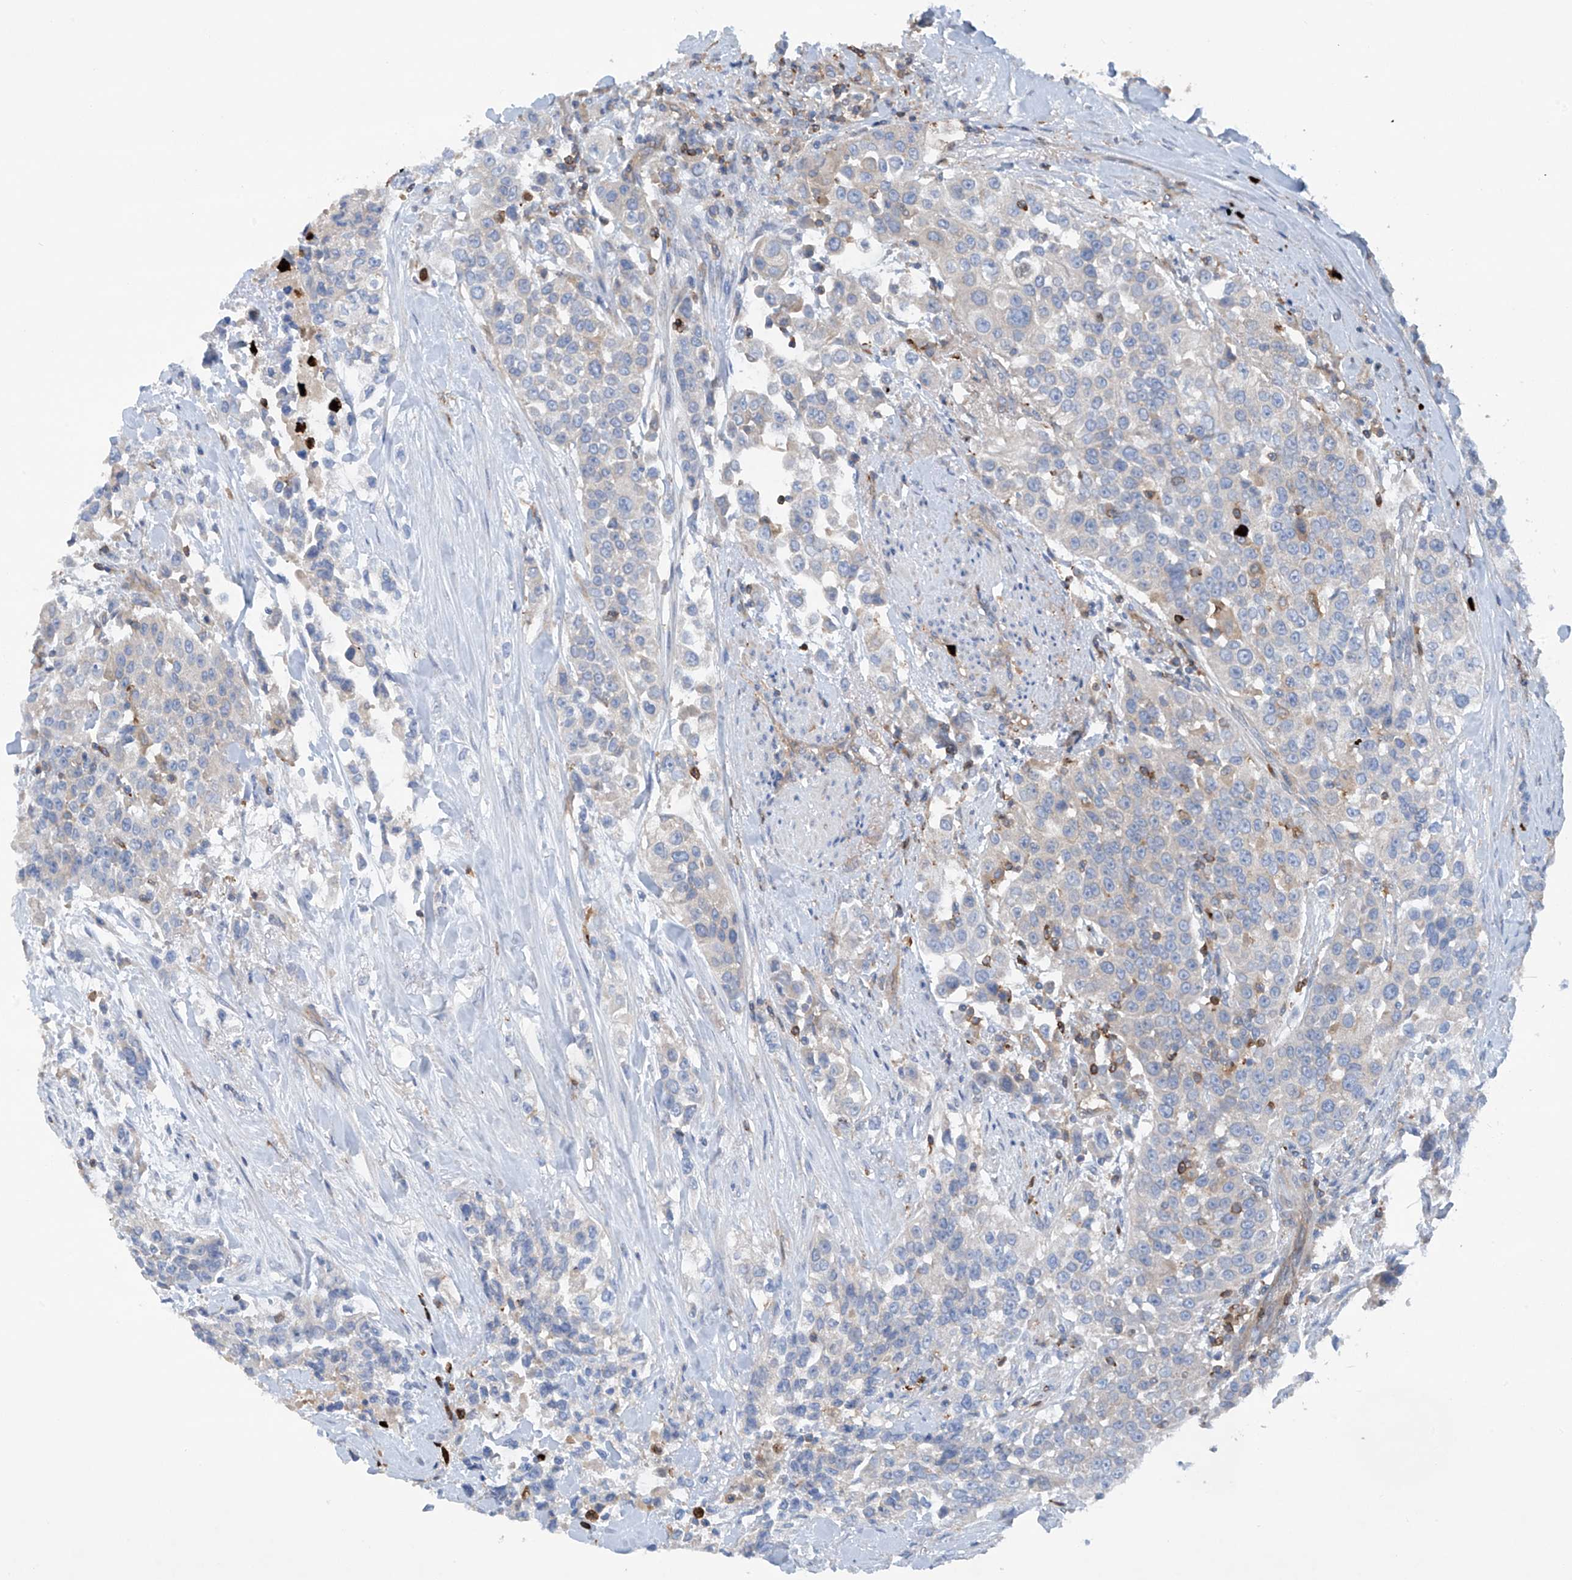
{"staining": {"intensity": "negative", "quantity": "none", "location": "none"}, "tissue": "urothelial cancer", "cell_type": "Tumor cells", "image_type": "cancer", "snomed": [{"axis": "morphology", "description": "Urothelial carcinoma, High grade"}, {"axis": "topography", "description": "Urinary bladder"}], "caption": "DAB immunohistochemical staining of human urothelial cancer demonstrates no significant expression in tumor cells.", "gene": "PHACTR2", "patient": {"sex": "female", "age": 80}}